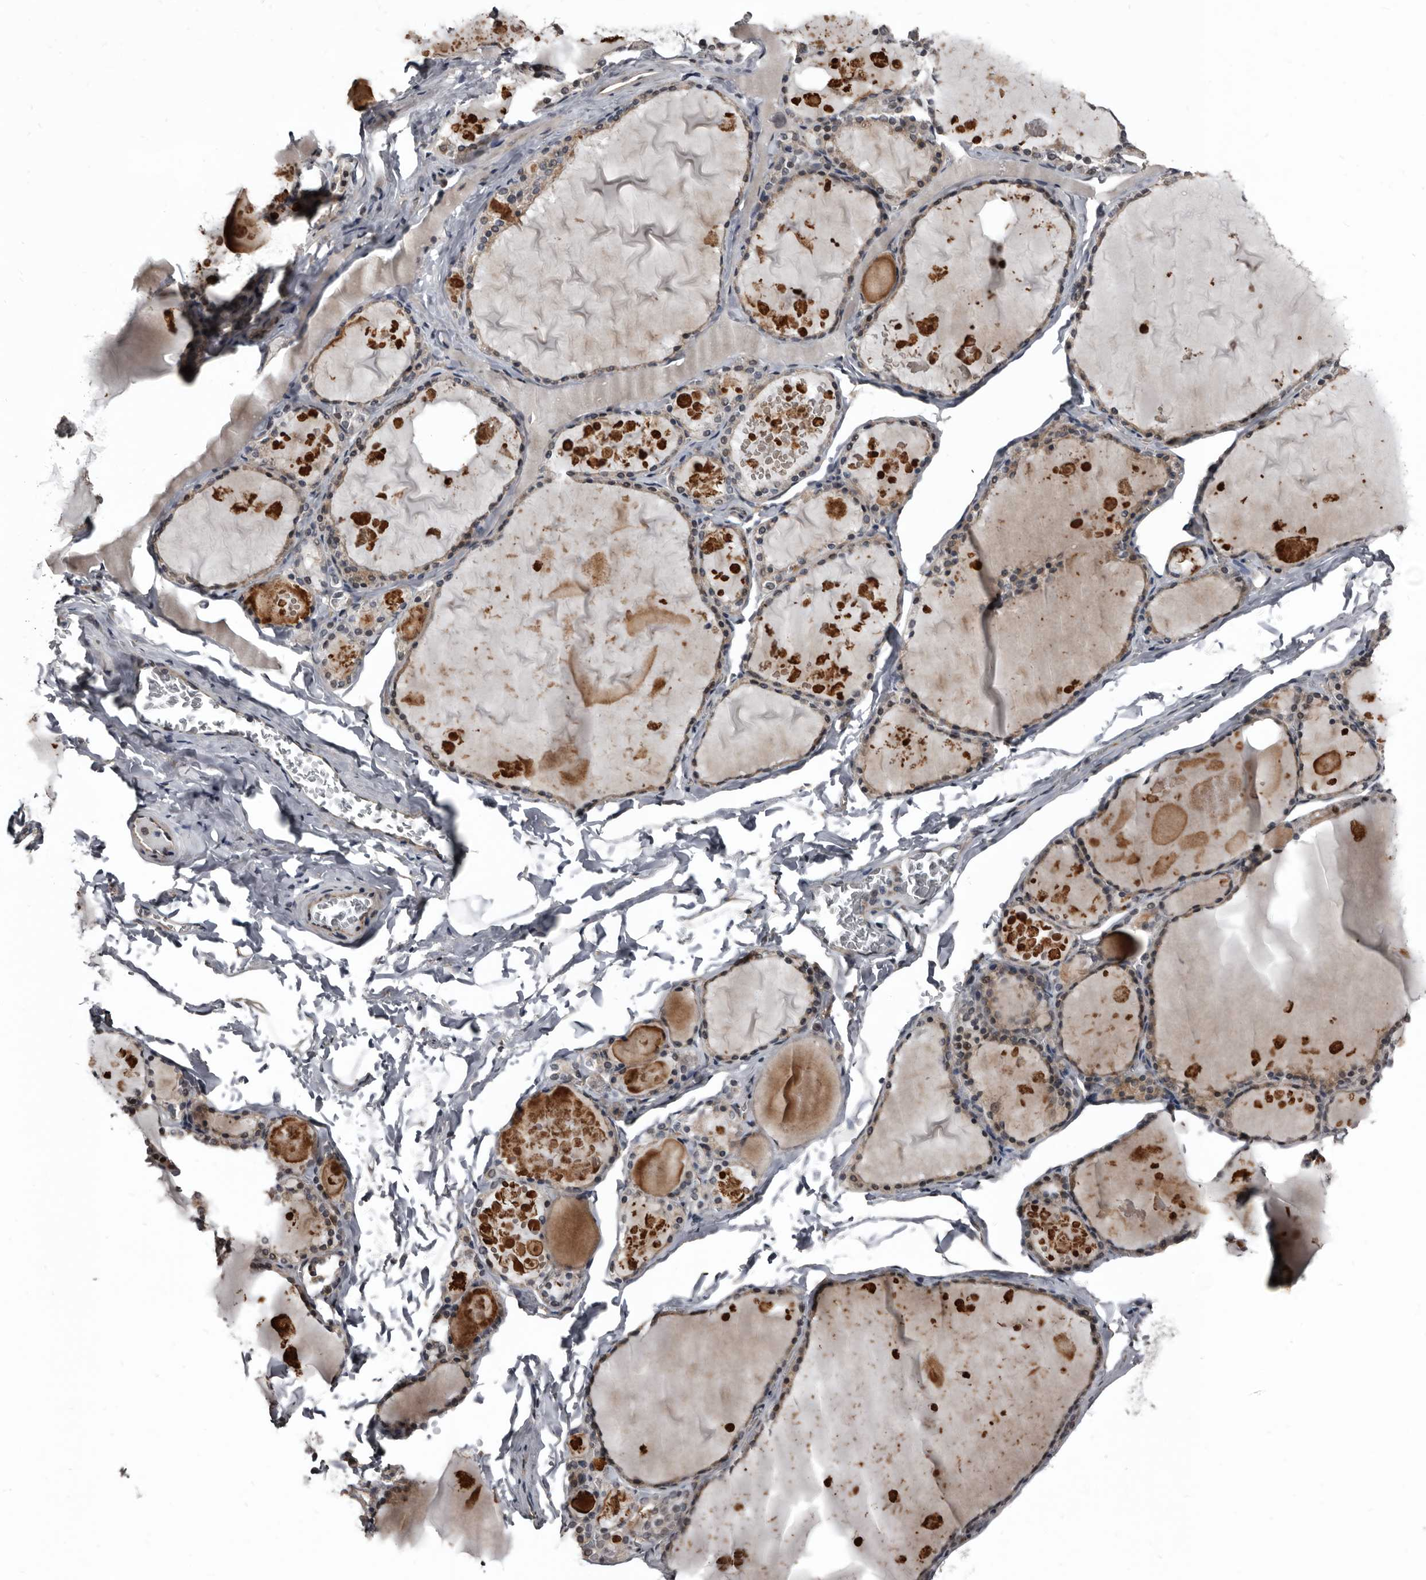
{"staining": {"intensity": "weak", "quantity": "25%-75%", "location": "cytoplasmic/membranous"}, "tissue": "thyroid gland", "cell_type": "Glandular cells", "image_type": "normal", "snomed": [{"axis": "morphology", "description": "Normal tissue, NOS"}, {"axis": "topography", "description": "Thyroid gland"}], "caption": "Protein expression analysis of unremarkable thyroid gland shows weak cytoplasmic/membranous staining in approximately 25%-75% of glandular cells.", "gene": "DHPS", "patient": {"sex": "male", "age": 56}}